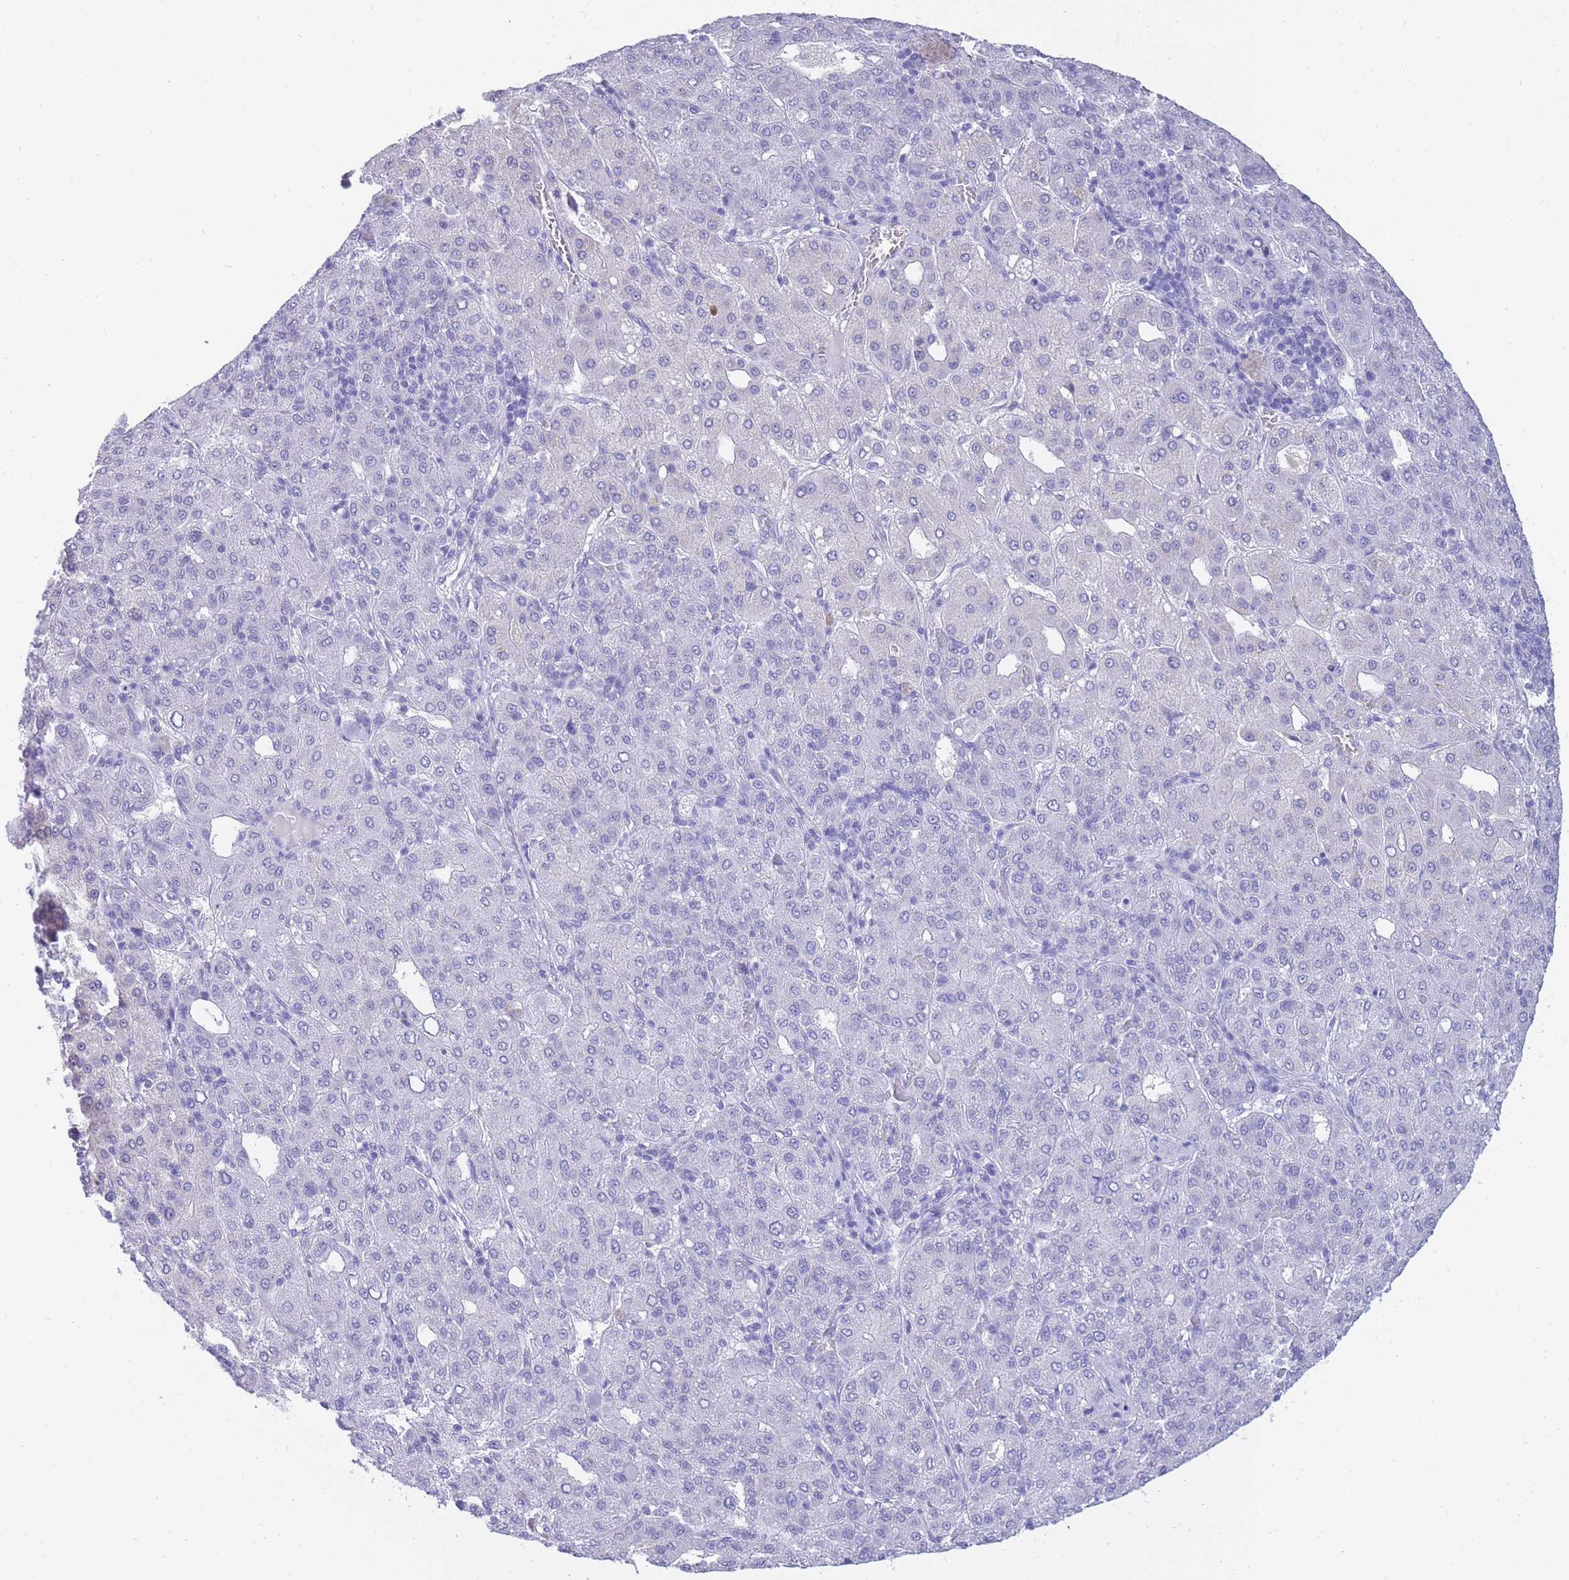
{"staining": {"intensity": "negative", "quantity": "none", "location": "none"}, "tissue": "liver cancer", "cell_type": "Tumor cells", "image_type": "cancer", "snomed": [{"axis": "morphology", "description": "Carcinoma, Hepatocellular, NOS"}, {"axis": "topography", "description": "Liver"}], "caption": "Tumor cells are negative for brown protein staining in liver cancer.", "gene": "FRAT2", "patient": {"sex": "male", "age": 65}}